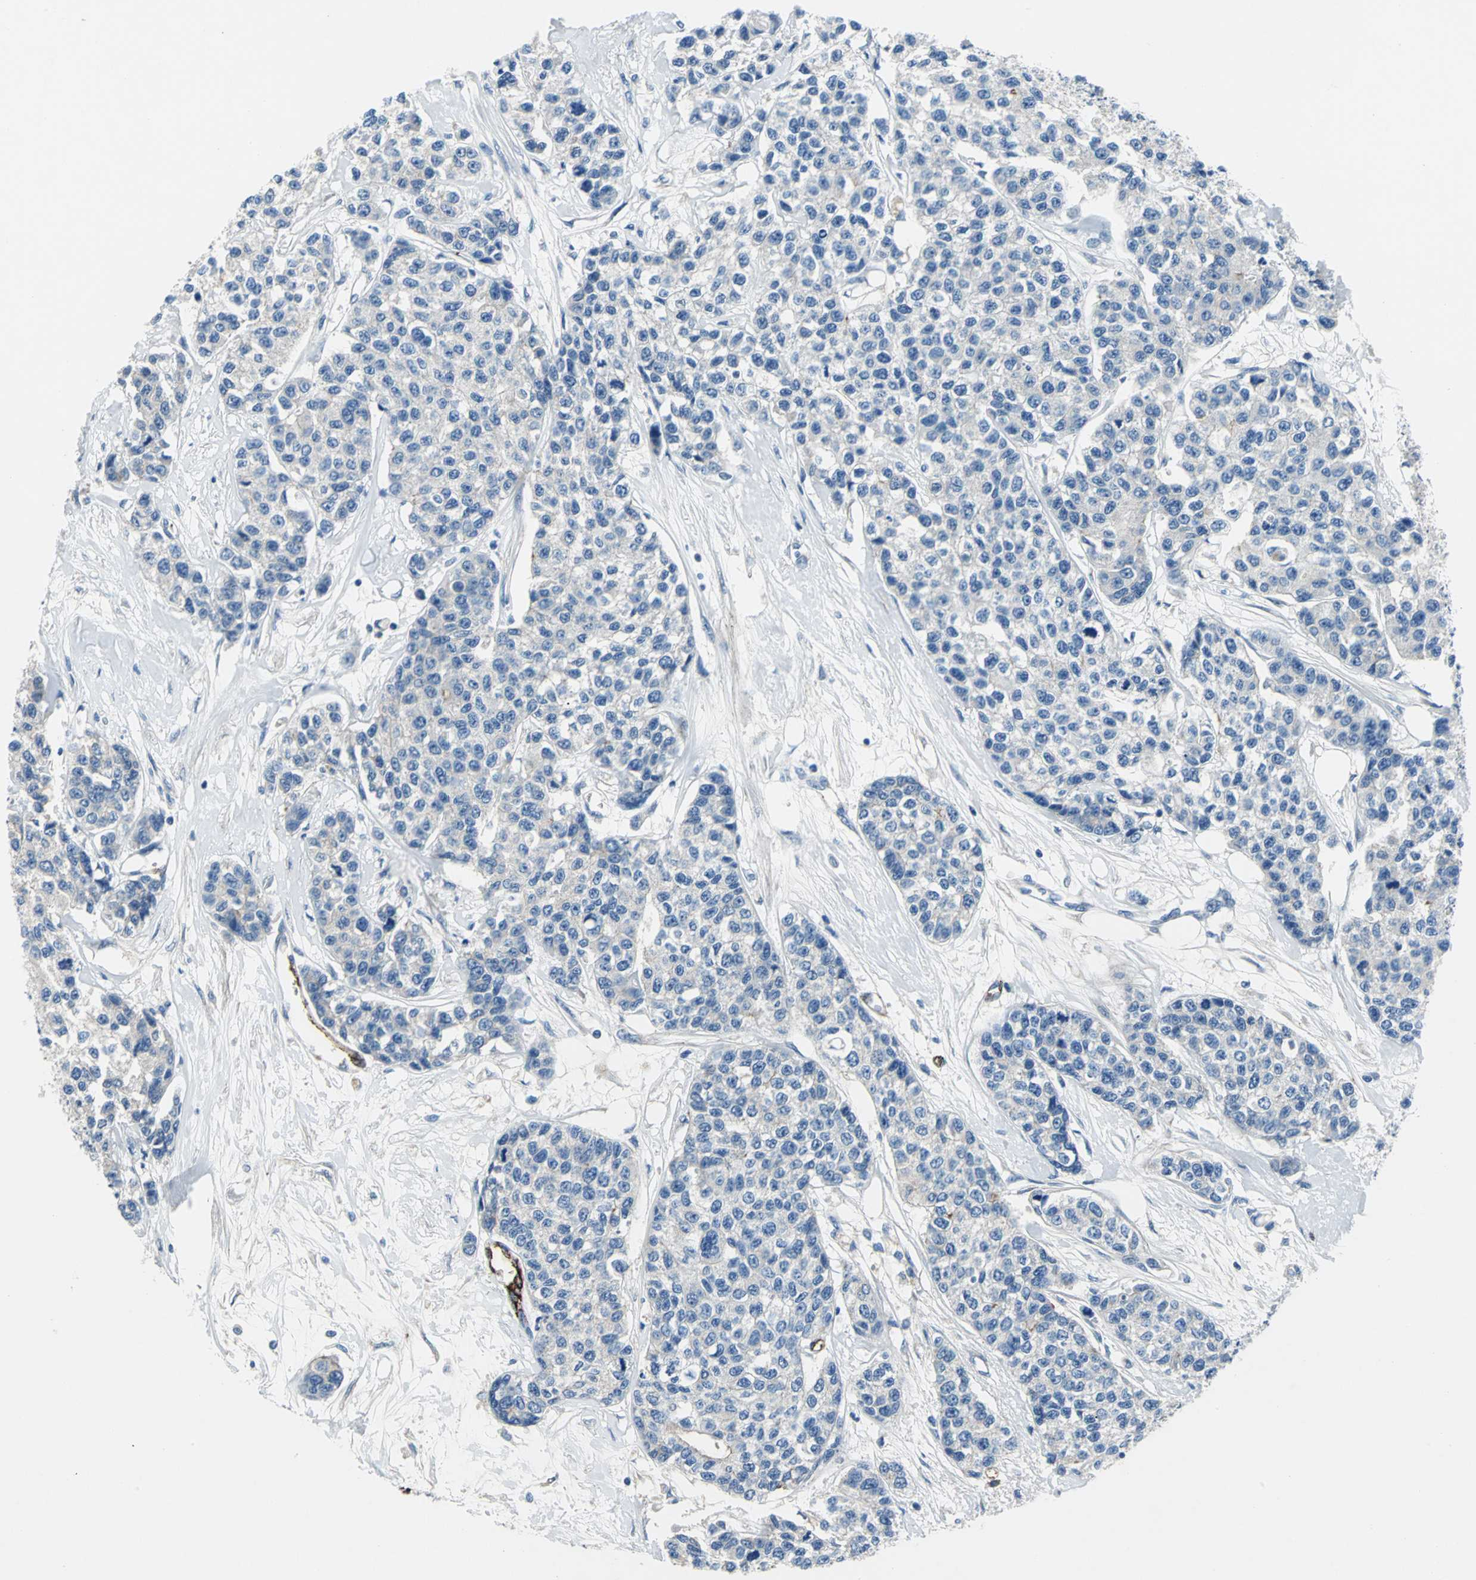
{"staining": {"intensity": "negative", "quantity": "none", "location": "none"}, "tissue": "breast cancer", "cell_type": "Tumor cells", "image_type": "cancer", "snomed": [{"axis": "morphology", "description": "Duct carcinoma"}, {"axis": "topography", "description": "Breast"}], "caption": "This photomicrograph is of breast cancer (intraductal carcinoma) stained with immunohistochemistry to label a protein in brown with the nuclei are counter-stained blue. There is no staining in tumor cells. The staining is performed using DAB brown chromogen with nuclei counter-stained in using hematoxylin.", "gene": "SELP", "patient": {"sex": "female", "age": 51}}